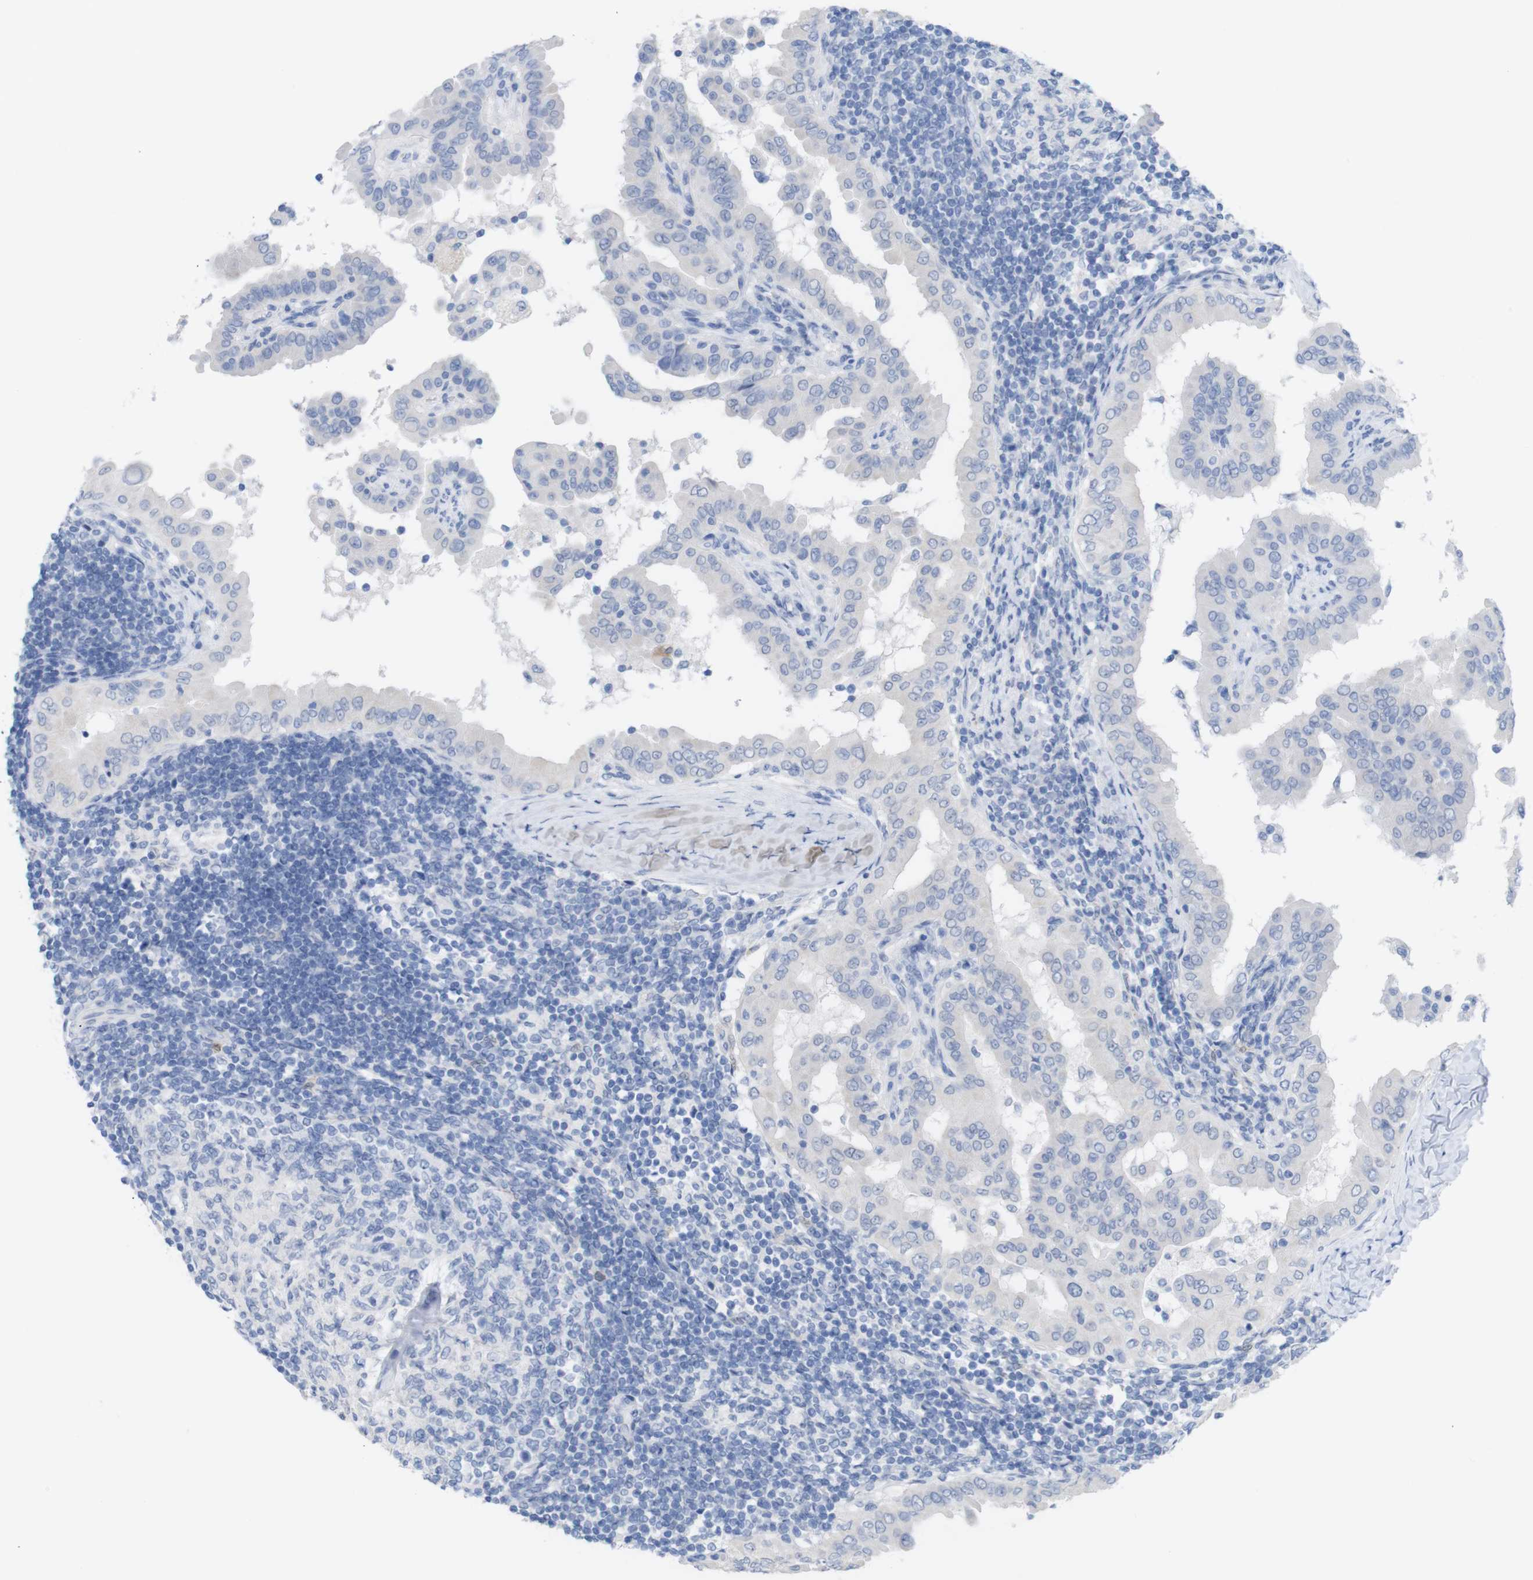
{"staining": {"intensity": "negative", "quantity": "none", "location": "none"}, "tissue": "thyroid cancer", "cell_type": "Tumor cells", "image_type": "cancer", "snomed": [{"axis": "morphology", "description": "Papillary adenocarcinoma, NOS"}, {"axis": "topography", "description": "Thyroid gland"}], "caption": "Human thyroid cancer (papillary adenocarcinoma) stained for a protein using immunohistochemistry exhibits no expression in tumor cells.", "gene": "PNMA1", "patient": {"sex": "male", "age": 33}}